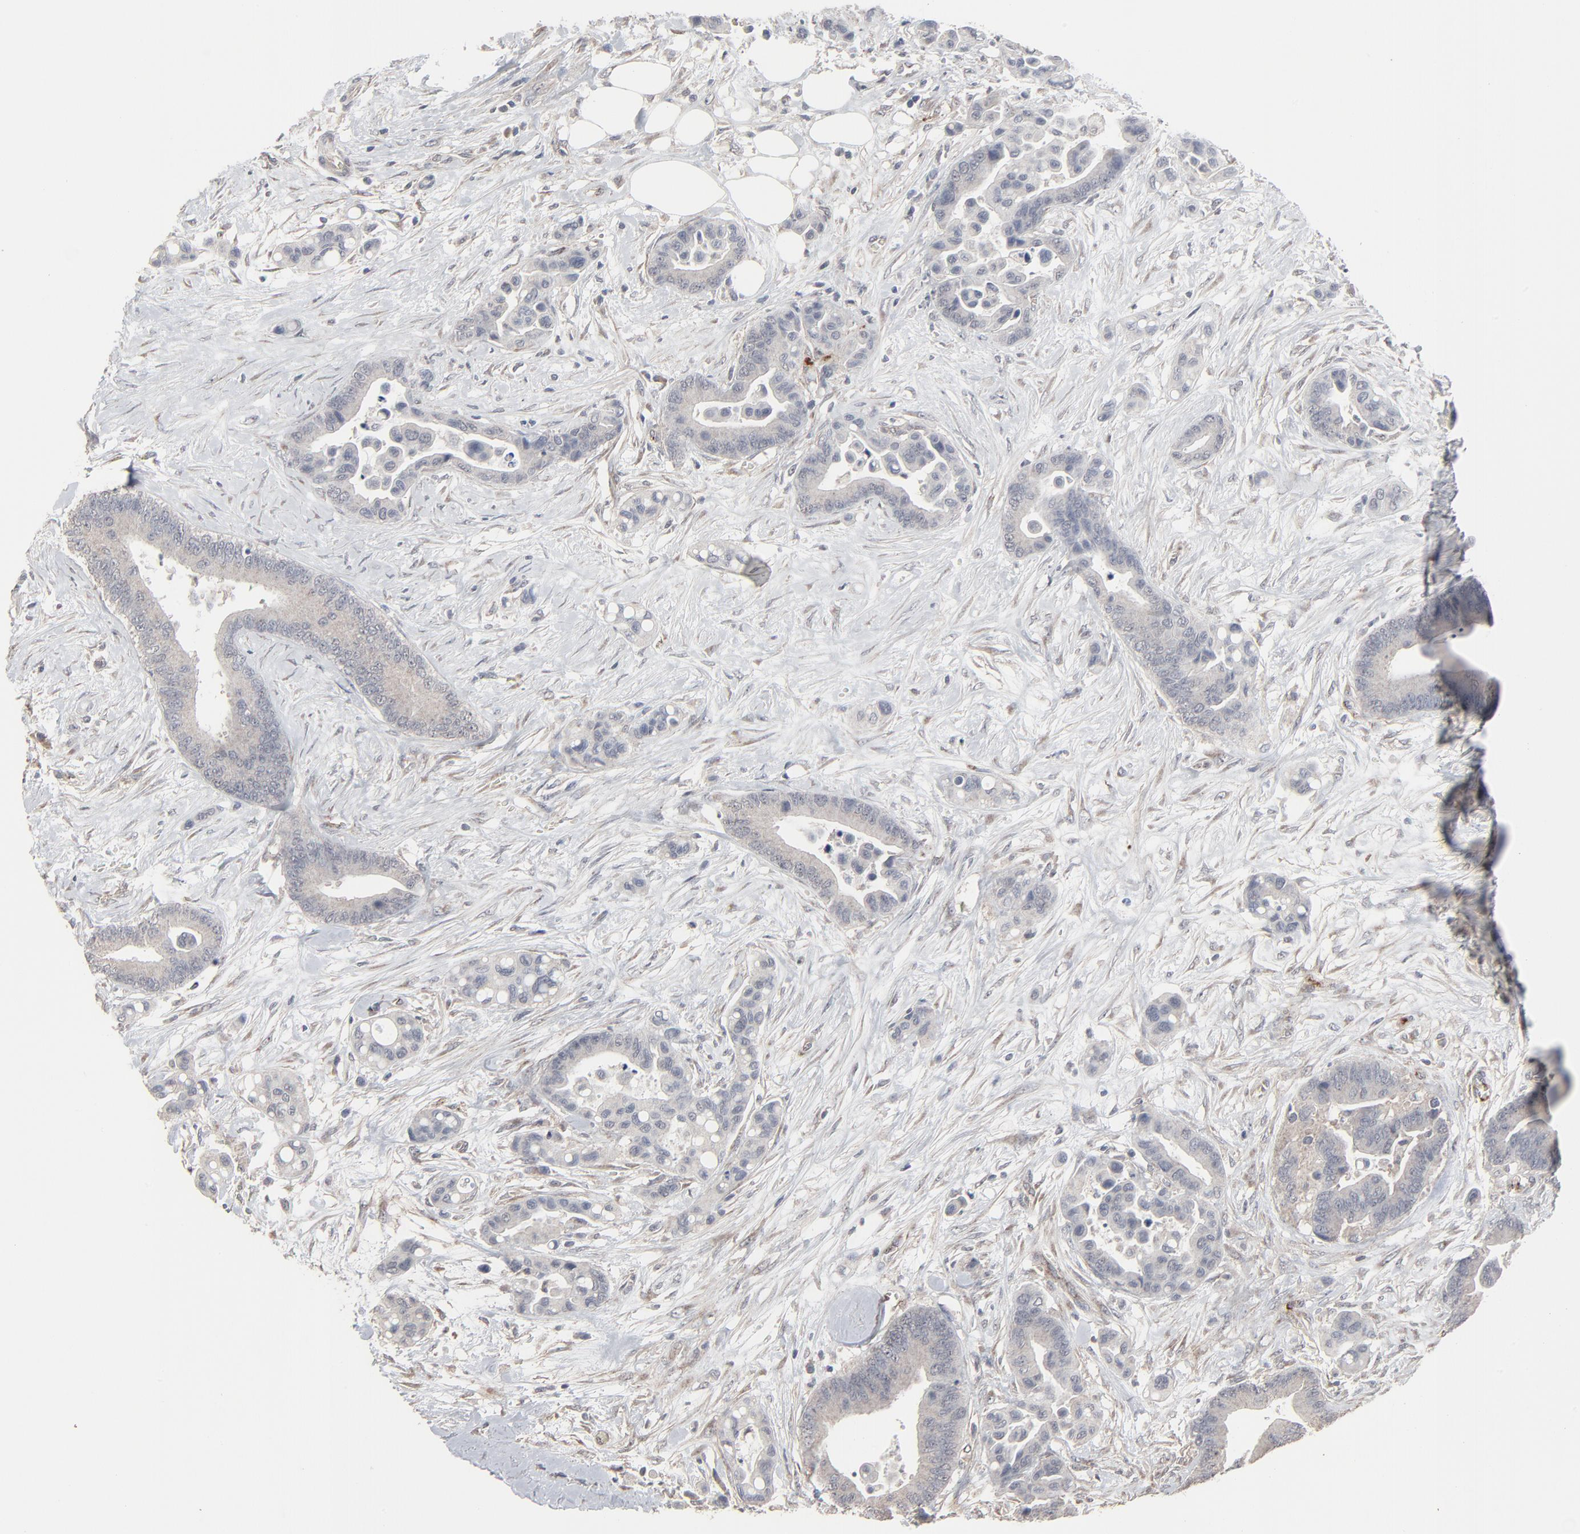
{"staining": {"intensity": "negative", "quantity": "none", "location": "none"}, "tissue": "colorectal cancer", "cell_type": "Tumor cells", "image_type": "cancer", "snomed": [{"axis": "morphology", "description": "Adenocarcinoma, NOS"}, {"axis": "topography", "description": "Colon"}], "caption": "Tumor cells show no significant positivity in colorectal cancer. (DAB immunohistochemistry (IHC), high magnification).", "gene": "JAM3", "patient": {"sex": "male", "age": 82}}